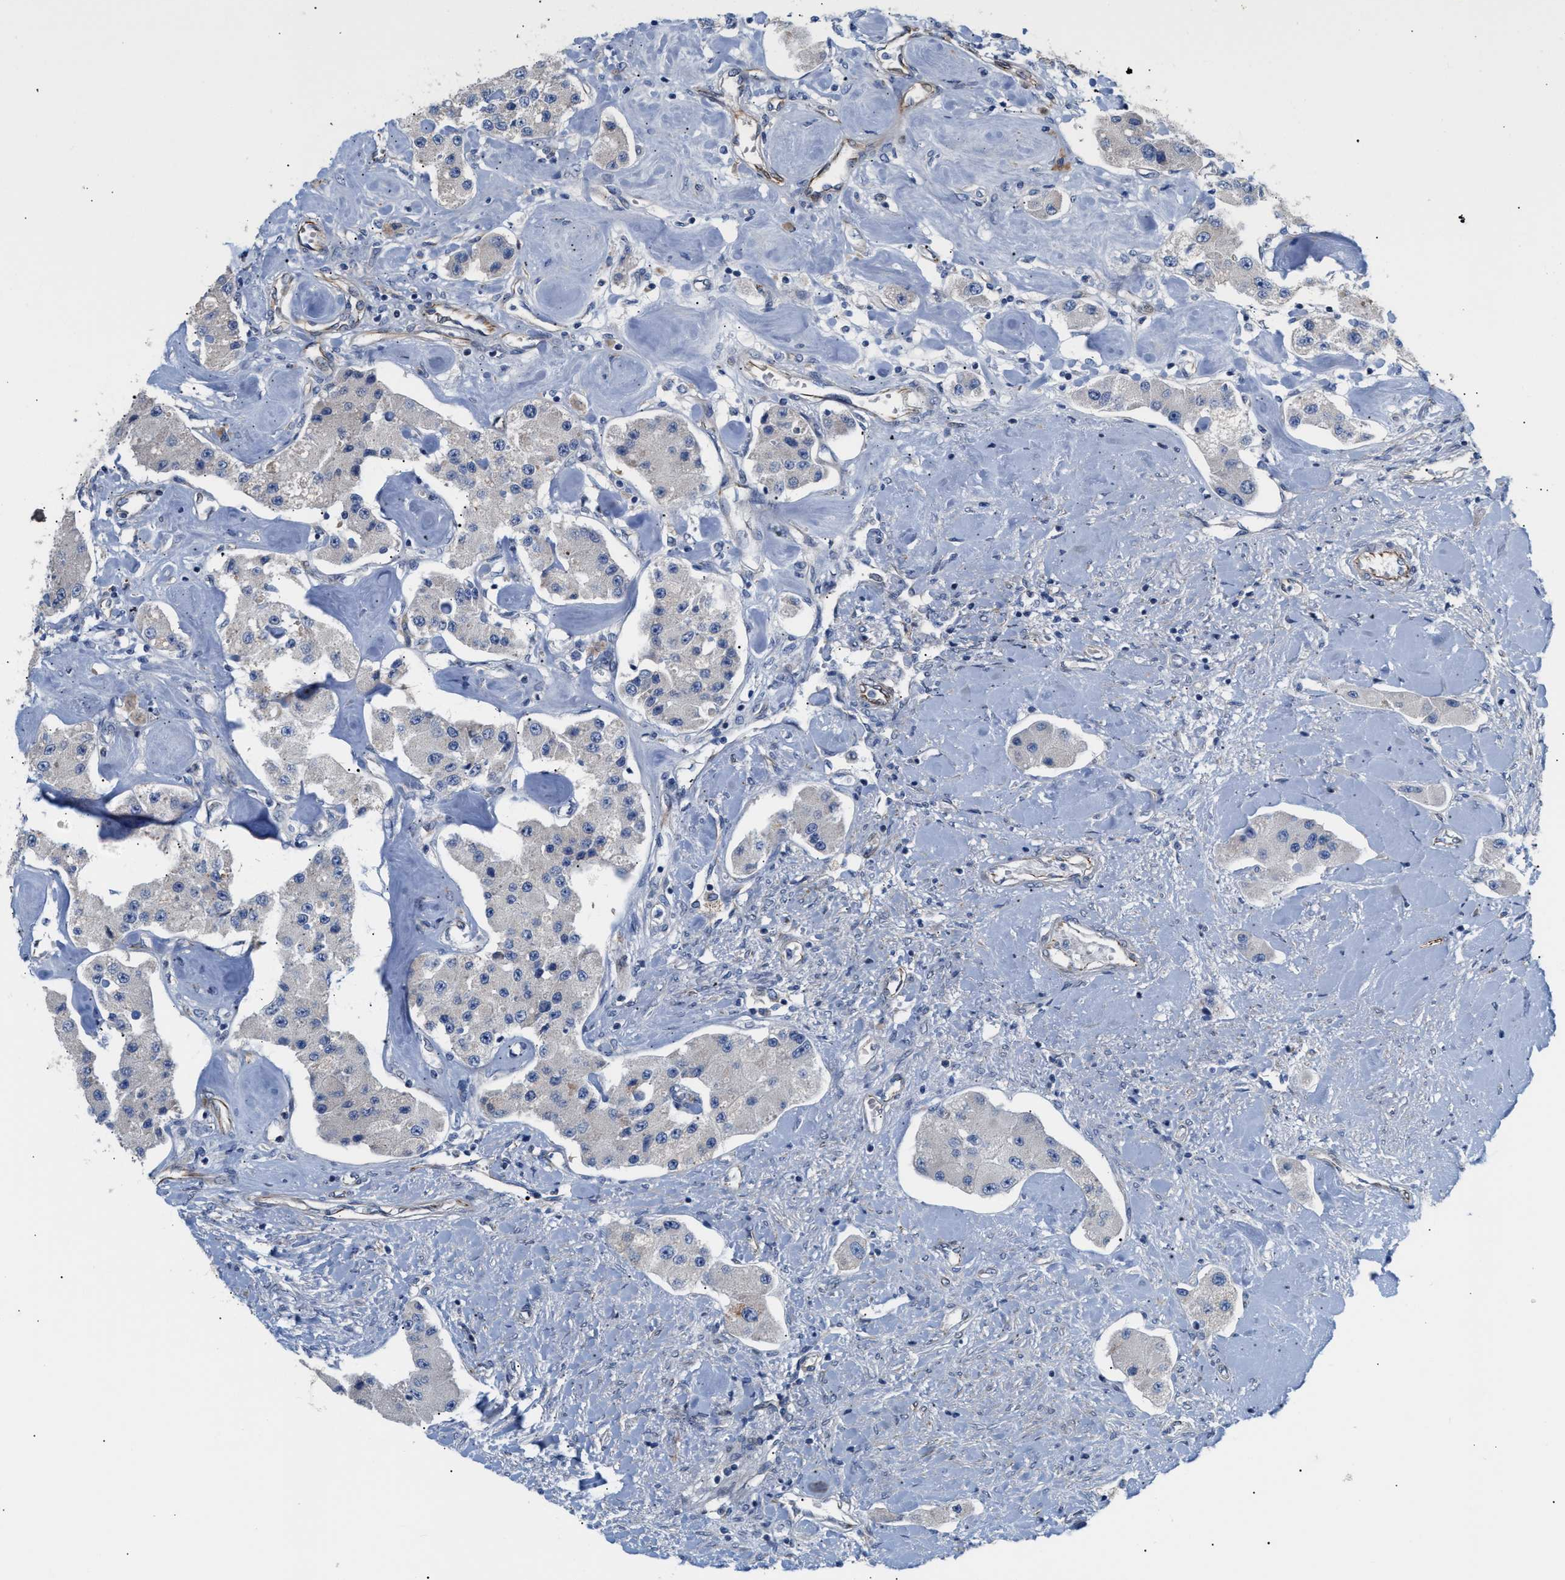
{"staining": {"intensity": "negative", "quantity": "none", "location": "none"}, "tissue": "carcinoid", "cell_type": "Tumor cells", "image_type": "cancer", "snomed": [{"axis": "morphology", "description": "Carcinoid, malignant, NOS"}, {"axis": "topography", "description": "Pancreas"}], "caption": "The histopathology image shows no significant staining in tumor cells of malignant carcinoid. (Brightfield microscopy of DAB IHC at high magnification).", "gene": "TFPI", "patient": {"sex": "male", "age": 41}}